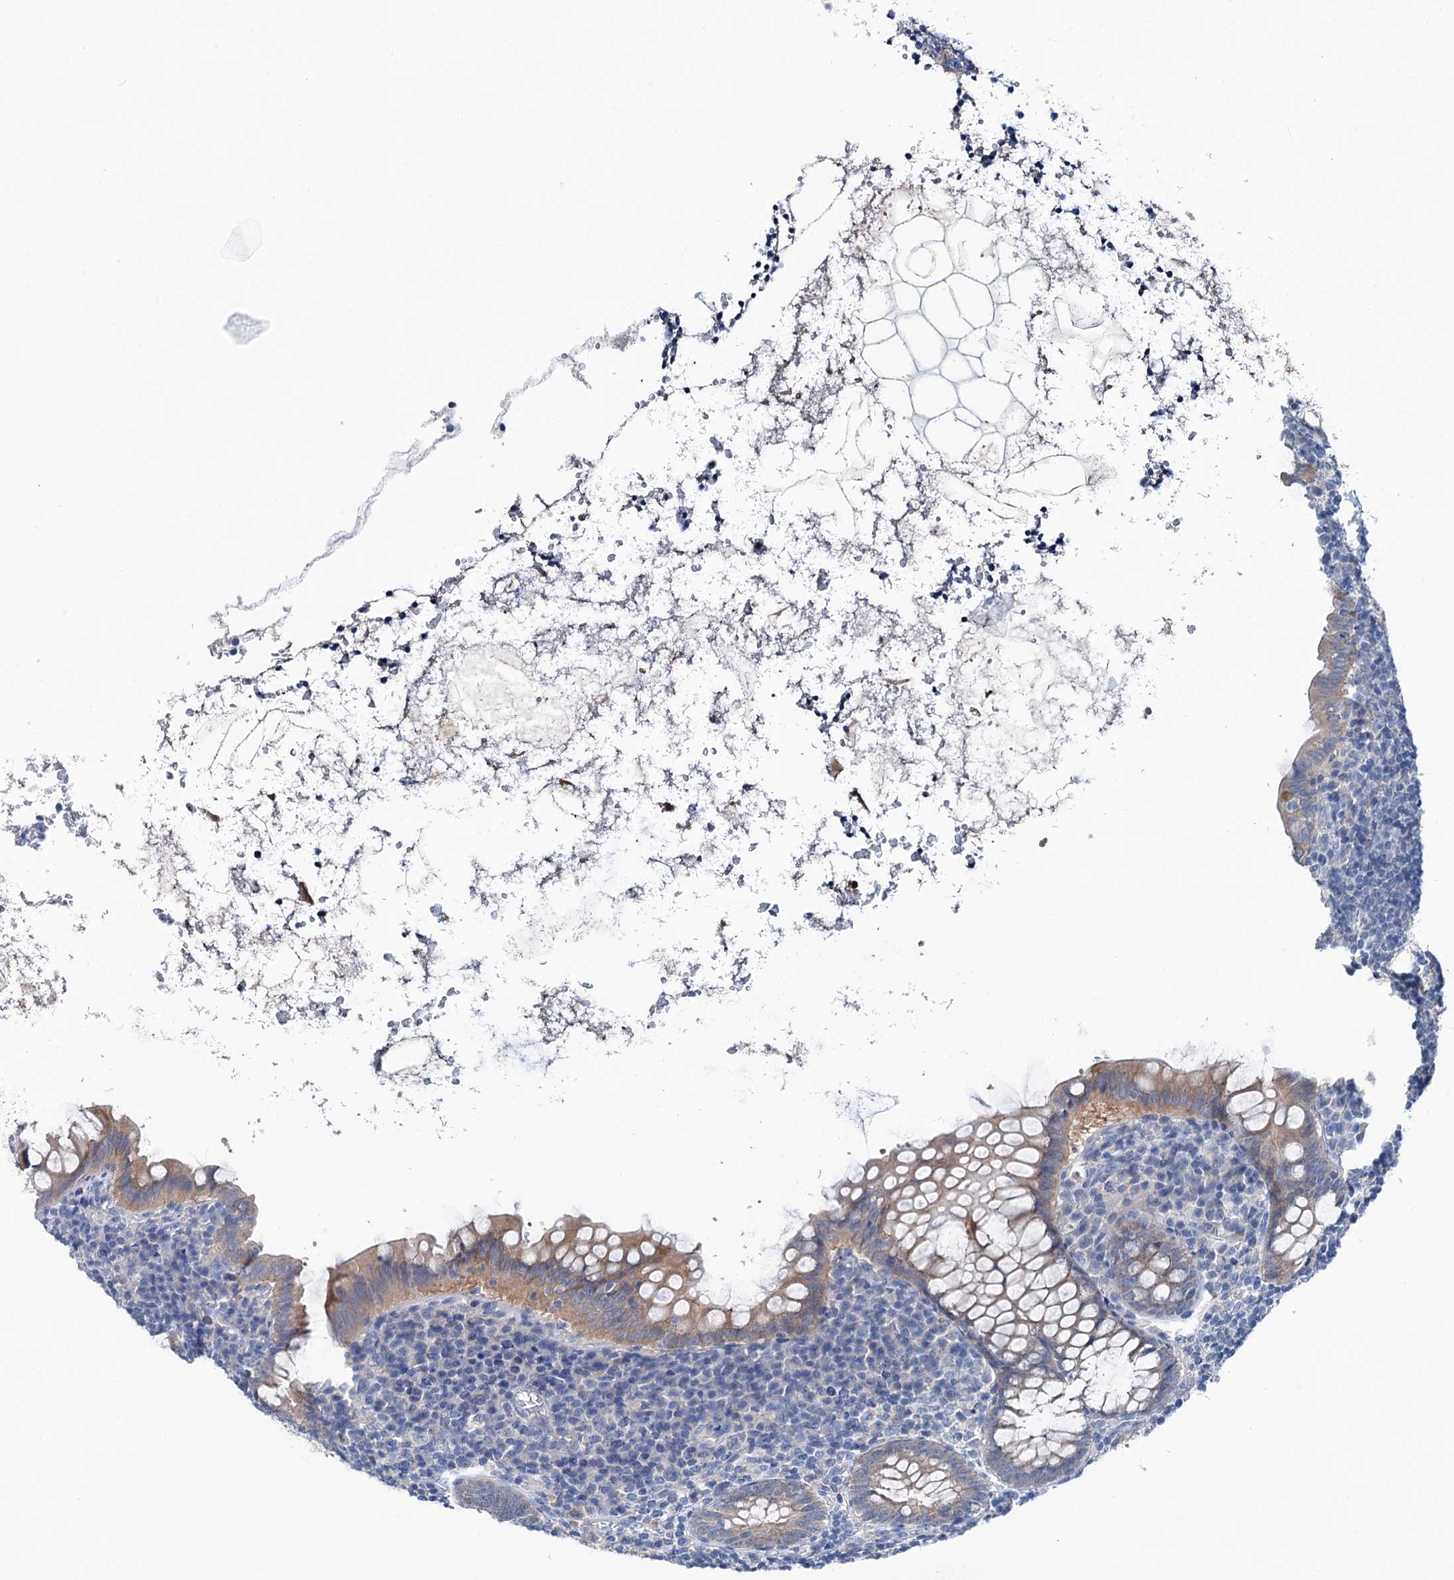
{"staining": {"intensity": "moderate", "quantity": "25%-75%", "location": "cytoplasmic/membranous"}, "tissue": "appendix", "cell_type": "Glandular cells", "image_type": "normal", "snomed": [{"axis": "morphology", "description": "Normal tissue, NOS"}, {"axis": "topography", "description": "Appendix"}], "caption": "Protein staining of benign appendix displays moderate cytoplasmic/membranous staining in about 25%-75% of glandular cells. The protein of interest is shown in brown color, while the nuclei are stained blue.", "gene": "SHROOM1", "patient": {"sex": "female", "age": 33}}